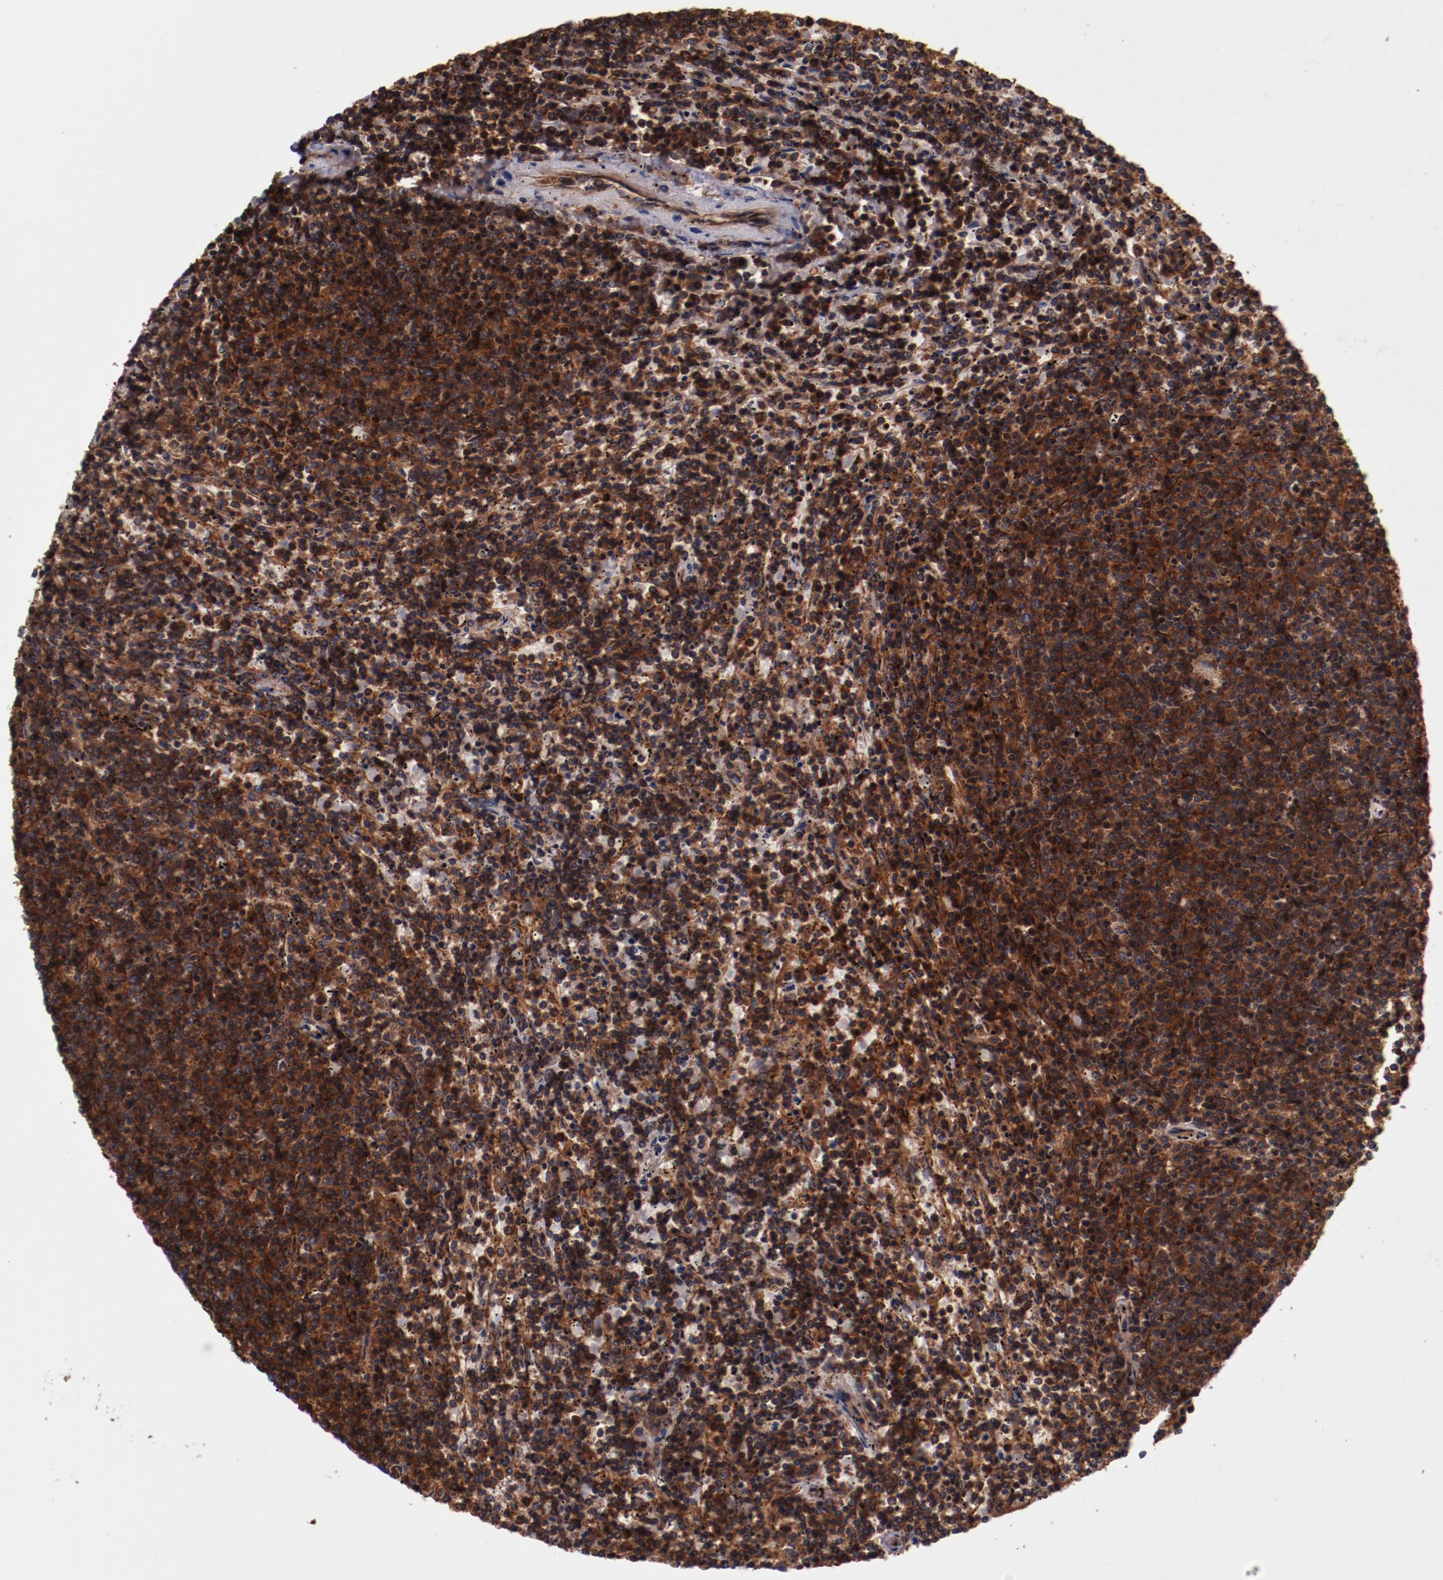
{"staining": {"intensity": "strong", "quantity": ">75%", "location": "cytoplasmic/membranous"}, "tissue": "lymphoma", "cell_type": "Tumor cells", "image_type": "cancer", "snomed": [{"axis": "morphology", "description": "Malignant lymphoma, non-Hodgkin's type, Low grade"}, {"axis": "topography", "description": "Spleen"}], "caption": "Protein analysis of lymphoma tissue shows strong cytoplasmic/membranous staining in about >75% of tumor cells.", "gene": "TMOD3", "patient": {"sex": "female", "age": 50}}